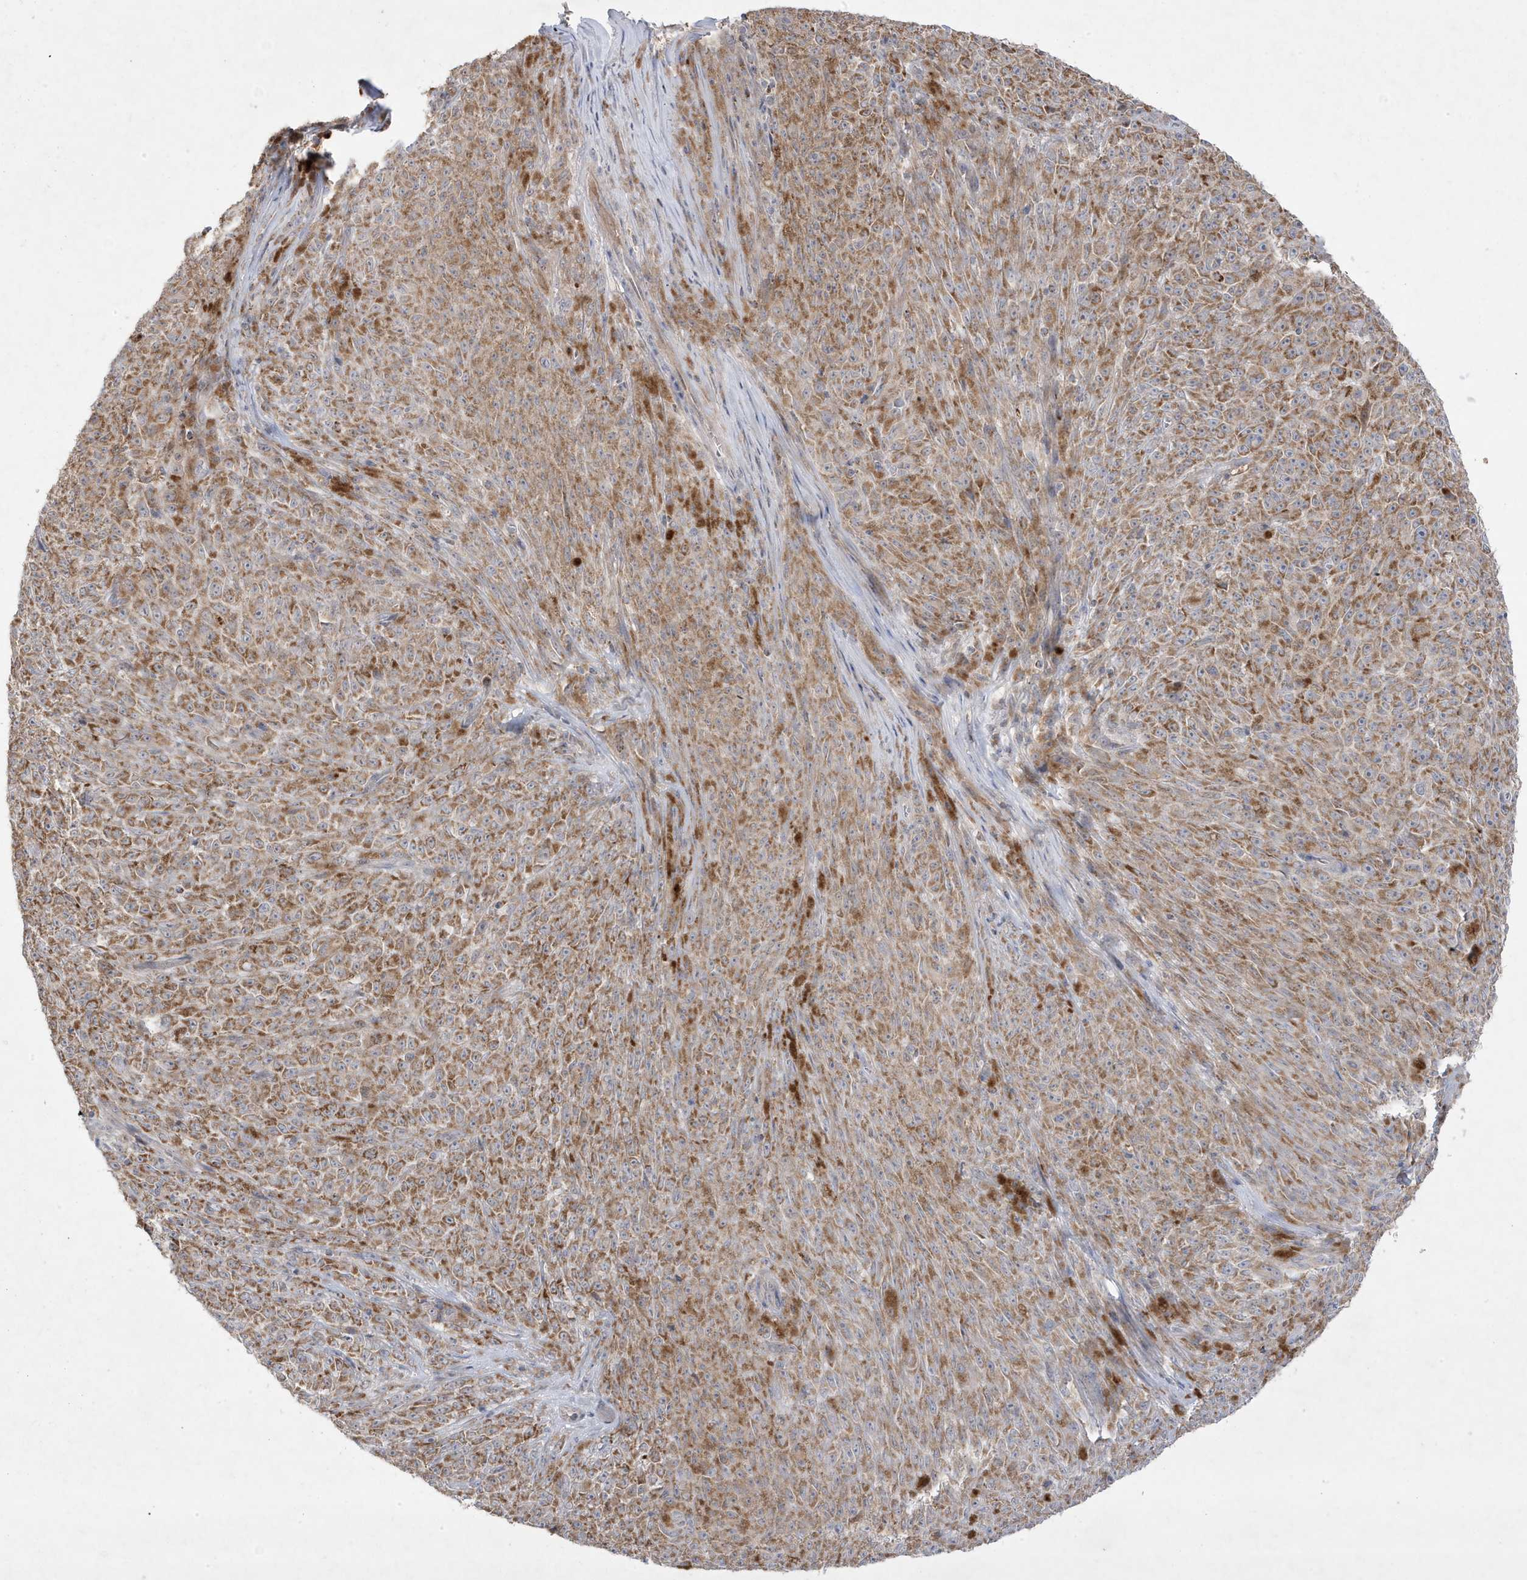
{"staining": {"intensity": "moderate", "quantity": ">75%", "location": "cytoplasmic/membranous"}, "tissue": "melanoma", "cell_type": "Tumor cells", "image_type": "cancer", "snomed": [{"axis": "morphology", "description": "Malignant melanoma, NOS"}, {"axis": "topography", "description": "Skin"}], "caption": "Malignant melanoma tissue displays moderate cytoplasmic/membranous expression in about >75% of tumor cells", "gene": "ADAMTSL3", "patient": {"sex": "female", "age": 82}}